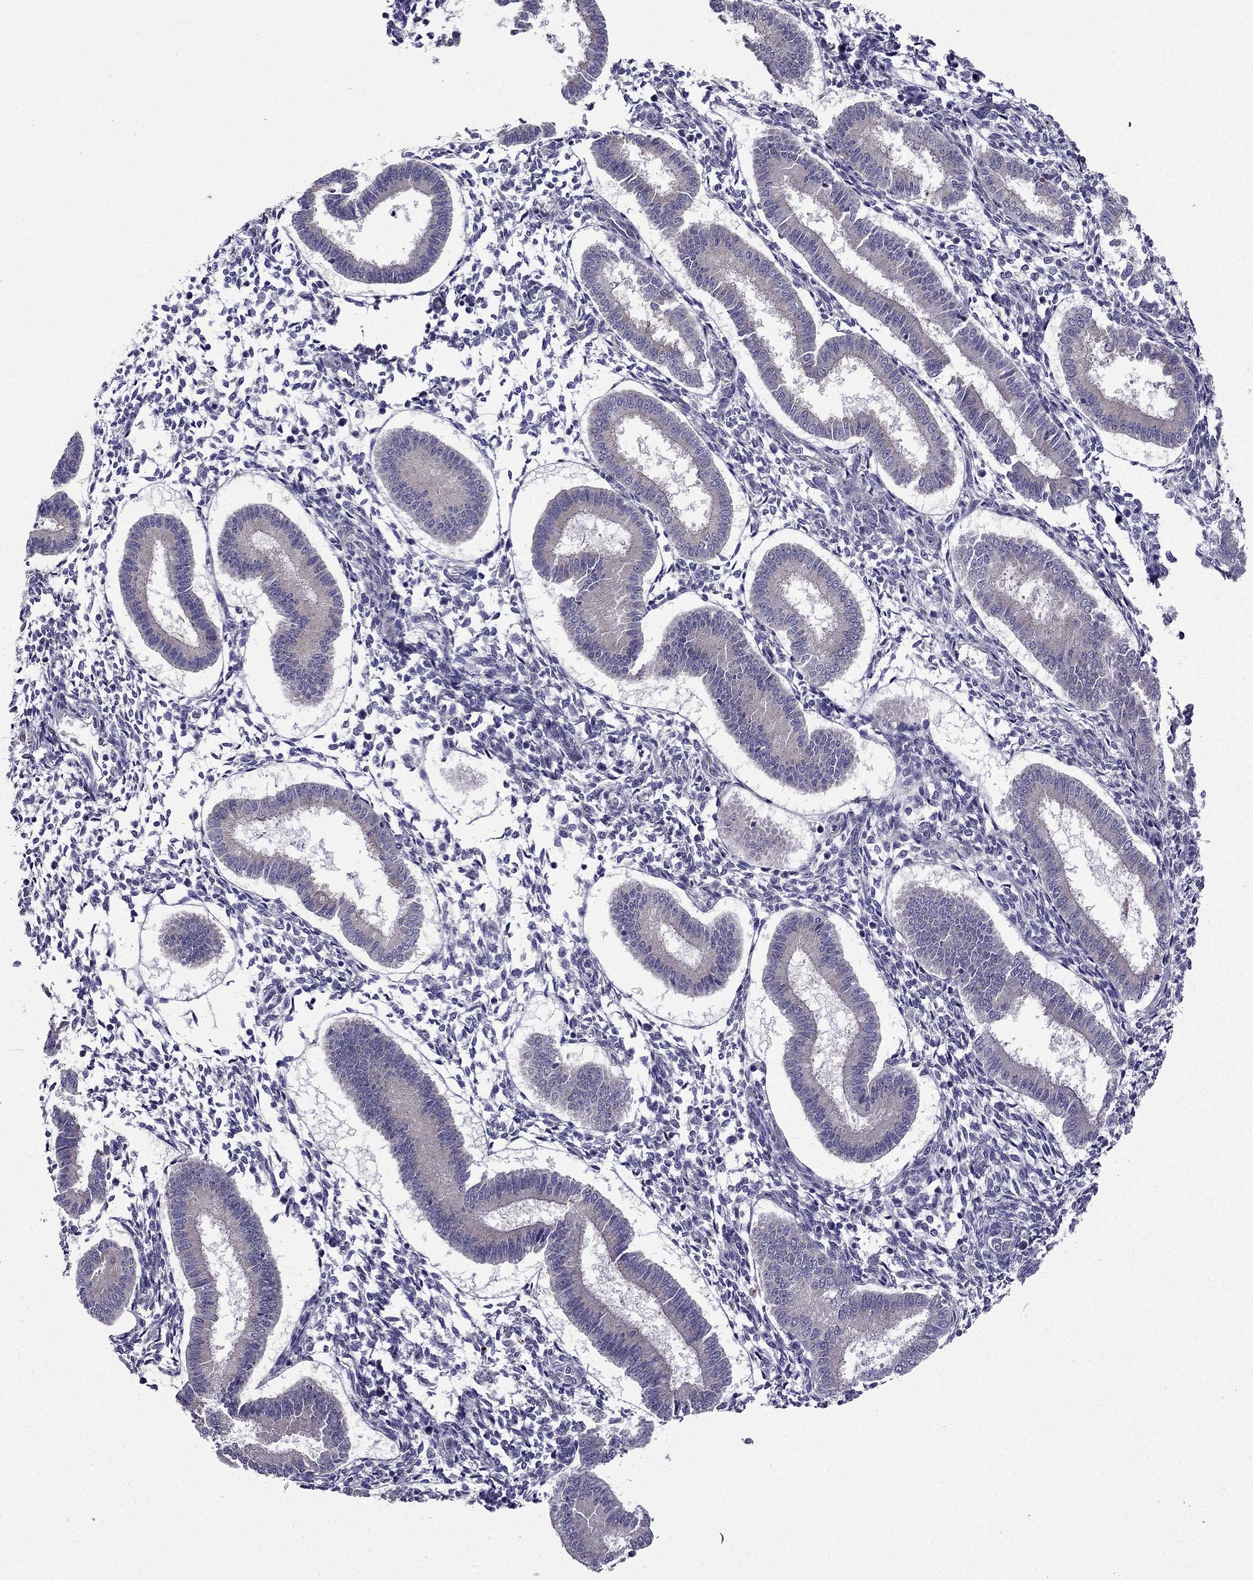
{"staining": {"intensity": "weak", "quantity": "<25%", "location": "cytoplasmic/membranous"}, "tissue": "endometrium", "cell_type": "Cells in endometrial stroma", "image_type": "normal", "snomed": [{"axis": "morphology", "description": "Normal tissue, NOS"}, {"axis": "topography", "description": "Endometrium"}], "caption": "Immunohistochemical staining of benign human endometrium exhibits no significant expression in cells in endometrial stroma. (Stains: DAB immunohistochemistry (IHC) with hematoxylin counter stain, Microscopy: brightfield microscopy at high magnification).", "gene": "ARHGEF28", "patient": {"sex": "female", "age": 43}}